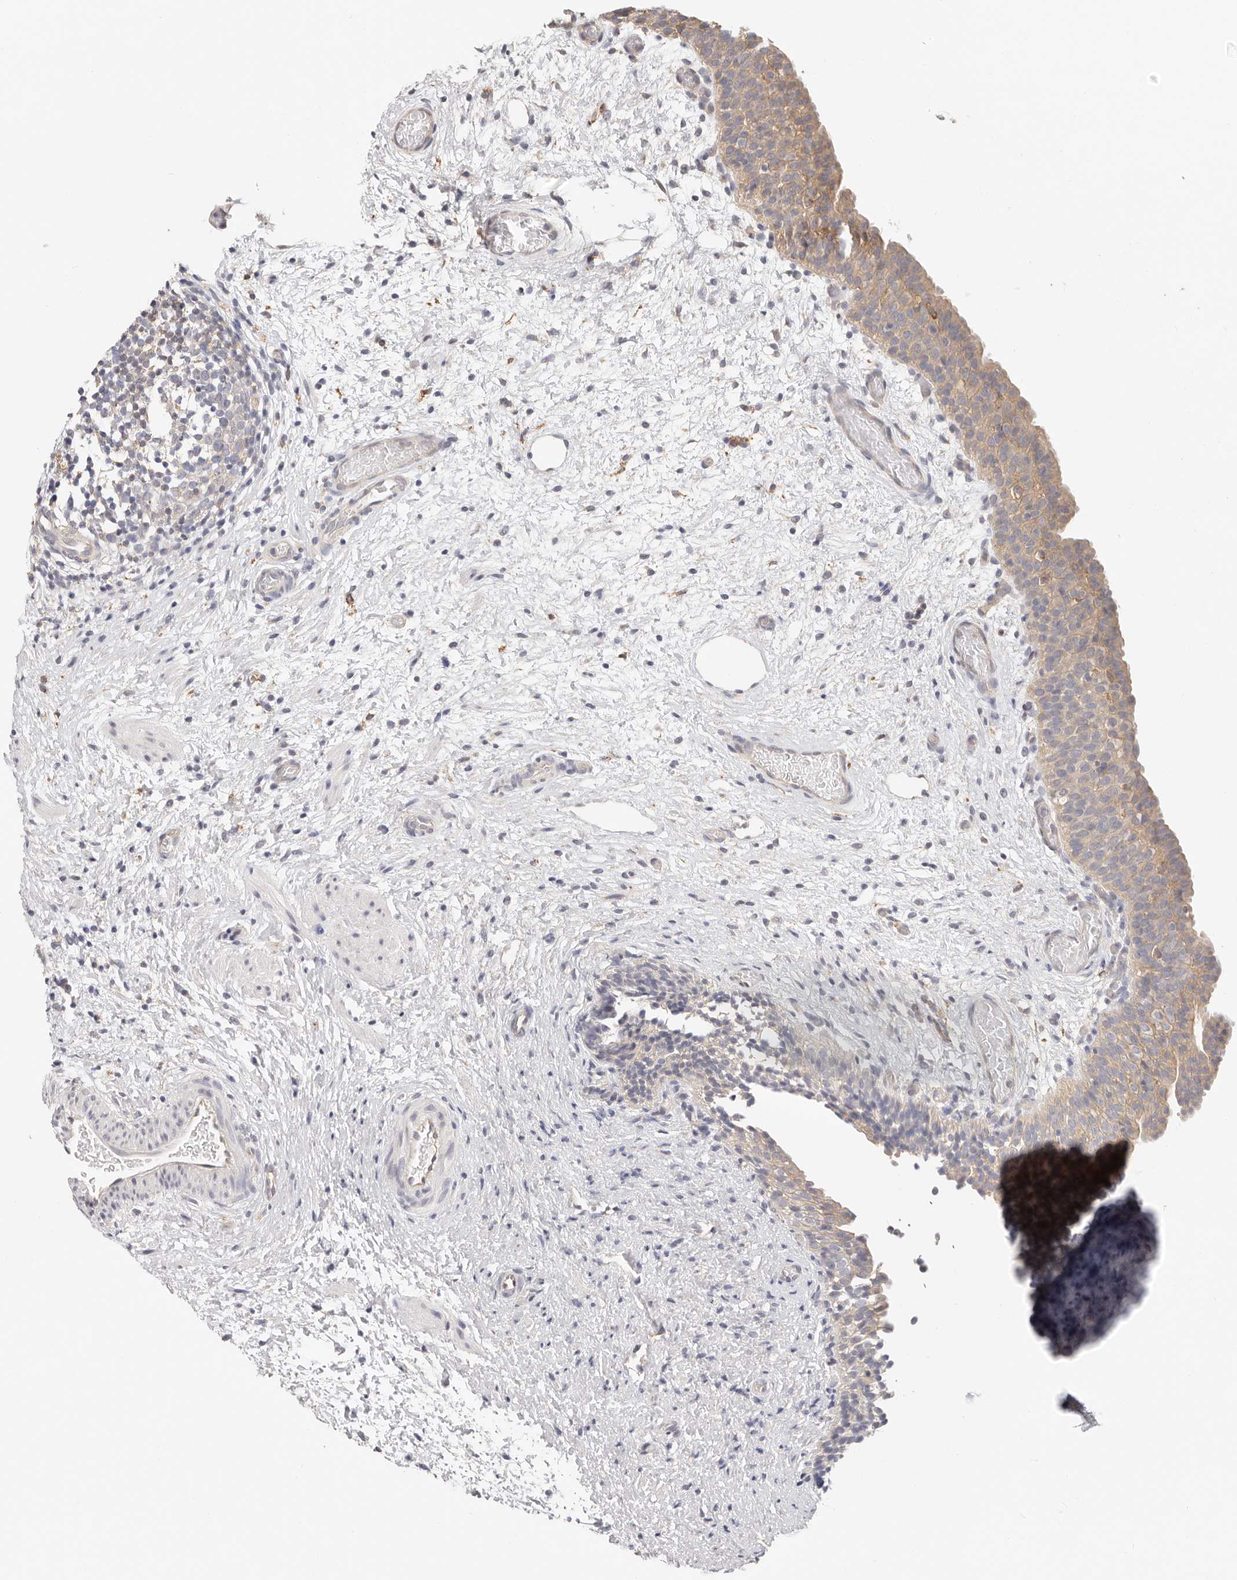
{"staining": {"intensity": "moderate", "quantity": ">75%", "location": "cytoplasmic/membranous"}, "tissue": "urinary bladder", "cell_type": "Urothelial cells", "image_type": "normal", "snomed": [{"axis": "morphology", "description": "Normal tissue, NOS"}, {"axis": "topography", "description": "Urinary bladder"}], "caption": "Brown immunohistochemical staining in benign urinary bladder exhibits moderate cytoplasmic/membranous staining in about >75% of urothelial cells. The protein of interest is stained brown, and the nuclei are stained in blue (DAB IHC with brightfield microscopy, high magnification).", "gene": "AFDN", "patient": {"sex": "male", "age": 1}}